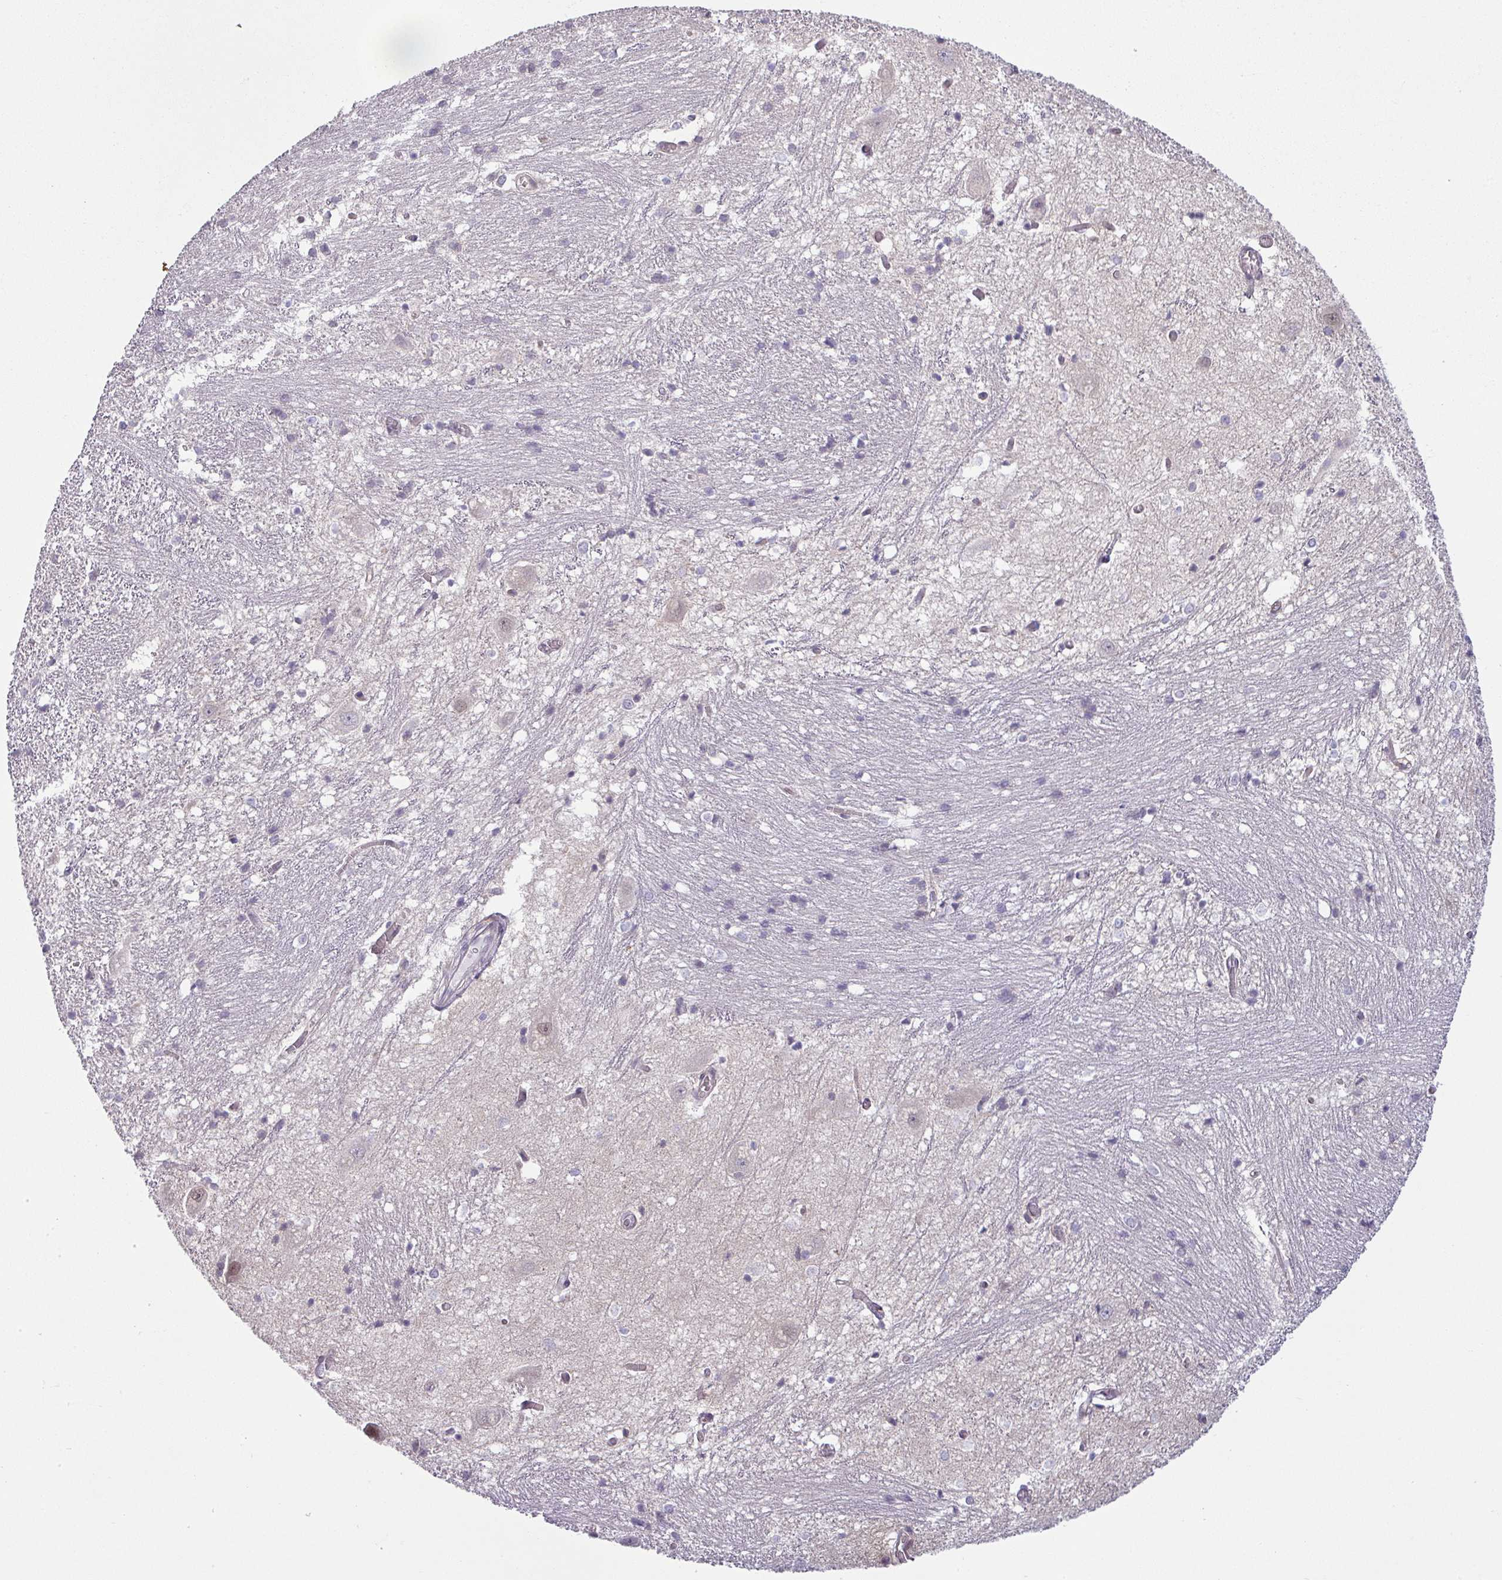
{"staining": {"intensity": "negative", "quantity": "none", "location": "none"}, "tissue": "caudate", "cell_type": "Glial cells", "image_type": "normal", "snomed": [{"axis": "morphology", "description": "Normal tissue, NOS"}, {"axis": "topography", "description": "Lateral ventricle wall"}], "caption": "IHC histopathology image of normal human caudate stained for a protein (brown), which exhibits no expression in glial cells. (DAB immunohistochemistry, high magnification).", "gene": "CCDC144A", "patient": {"sex": "male", "age": 37}}